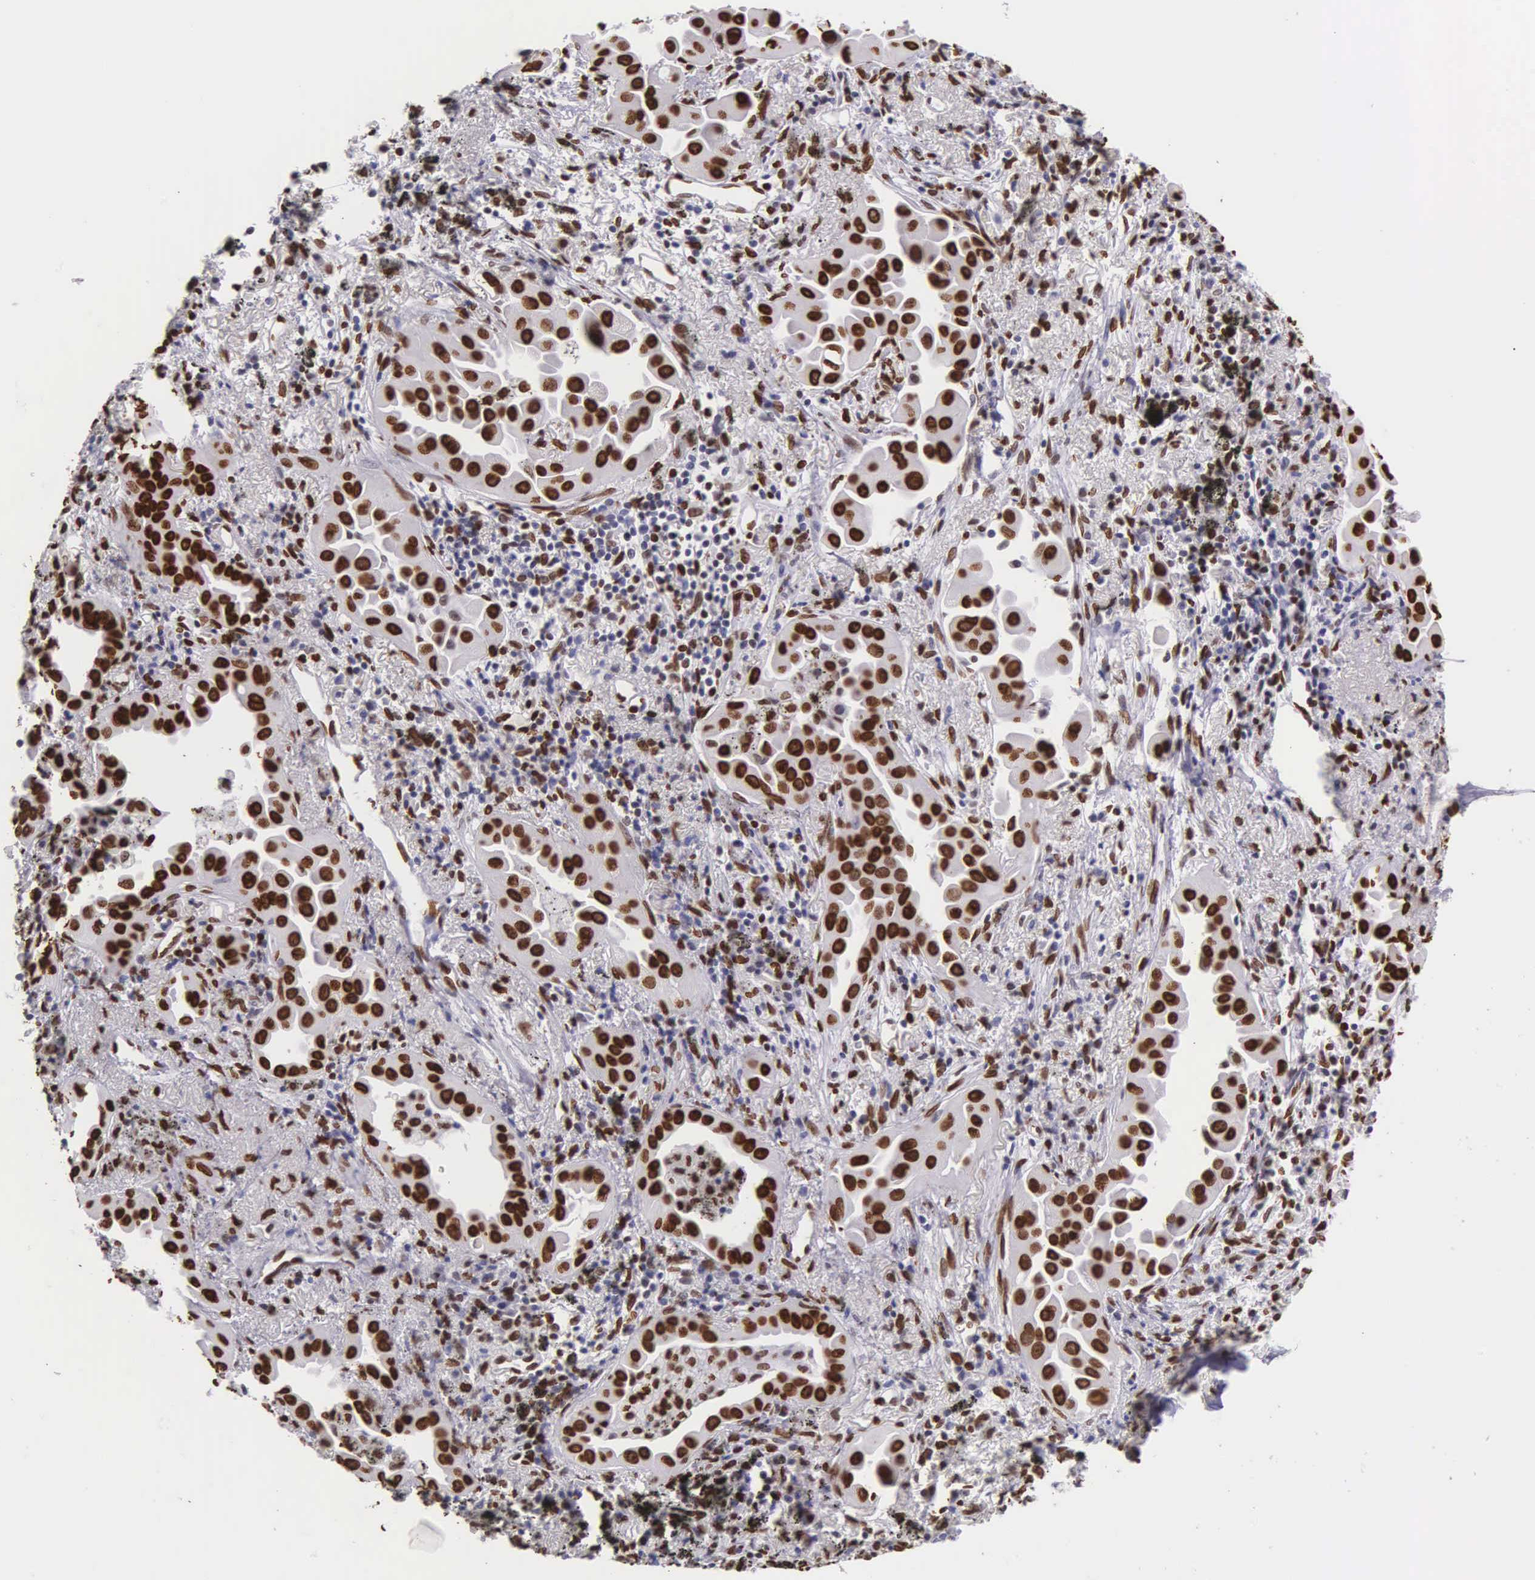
{"staining": {"intensity": "strong", "quantity": ">75%", "location": "nuclear"}, "tissue": "lung cancer", "cell_type": "Tumor cells", "image_type": "cancer", "snomed": [{"axis": "morphology", "description": "Adenocarcinoma, NOS"}, {"axis": "topography", "description": "Lung"}], "caption": "High-power microscopy captured an IHC micrograph of lung cancer, revealing strong nuclear positivity in about >75% of tumor cells.", "gene": "H1-0", "patient": {"sex": "male", "age": 68}}